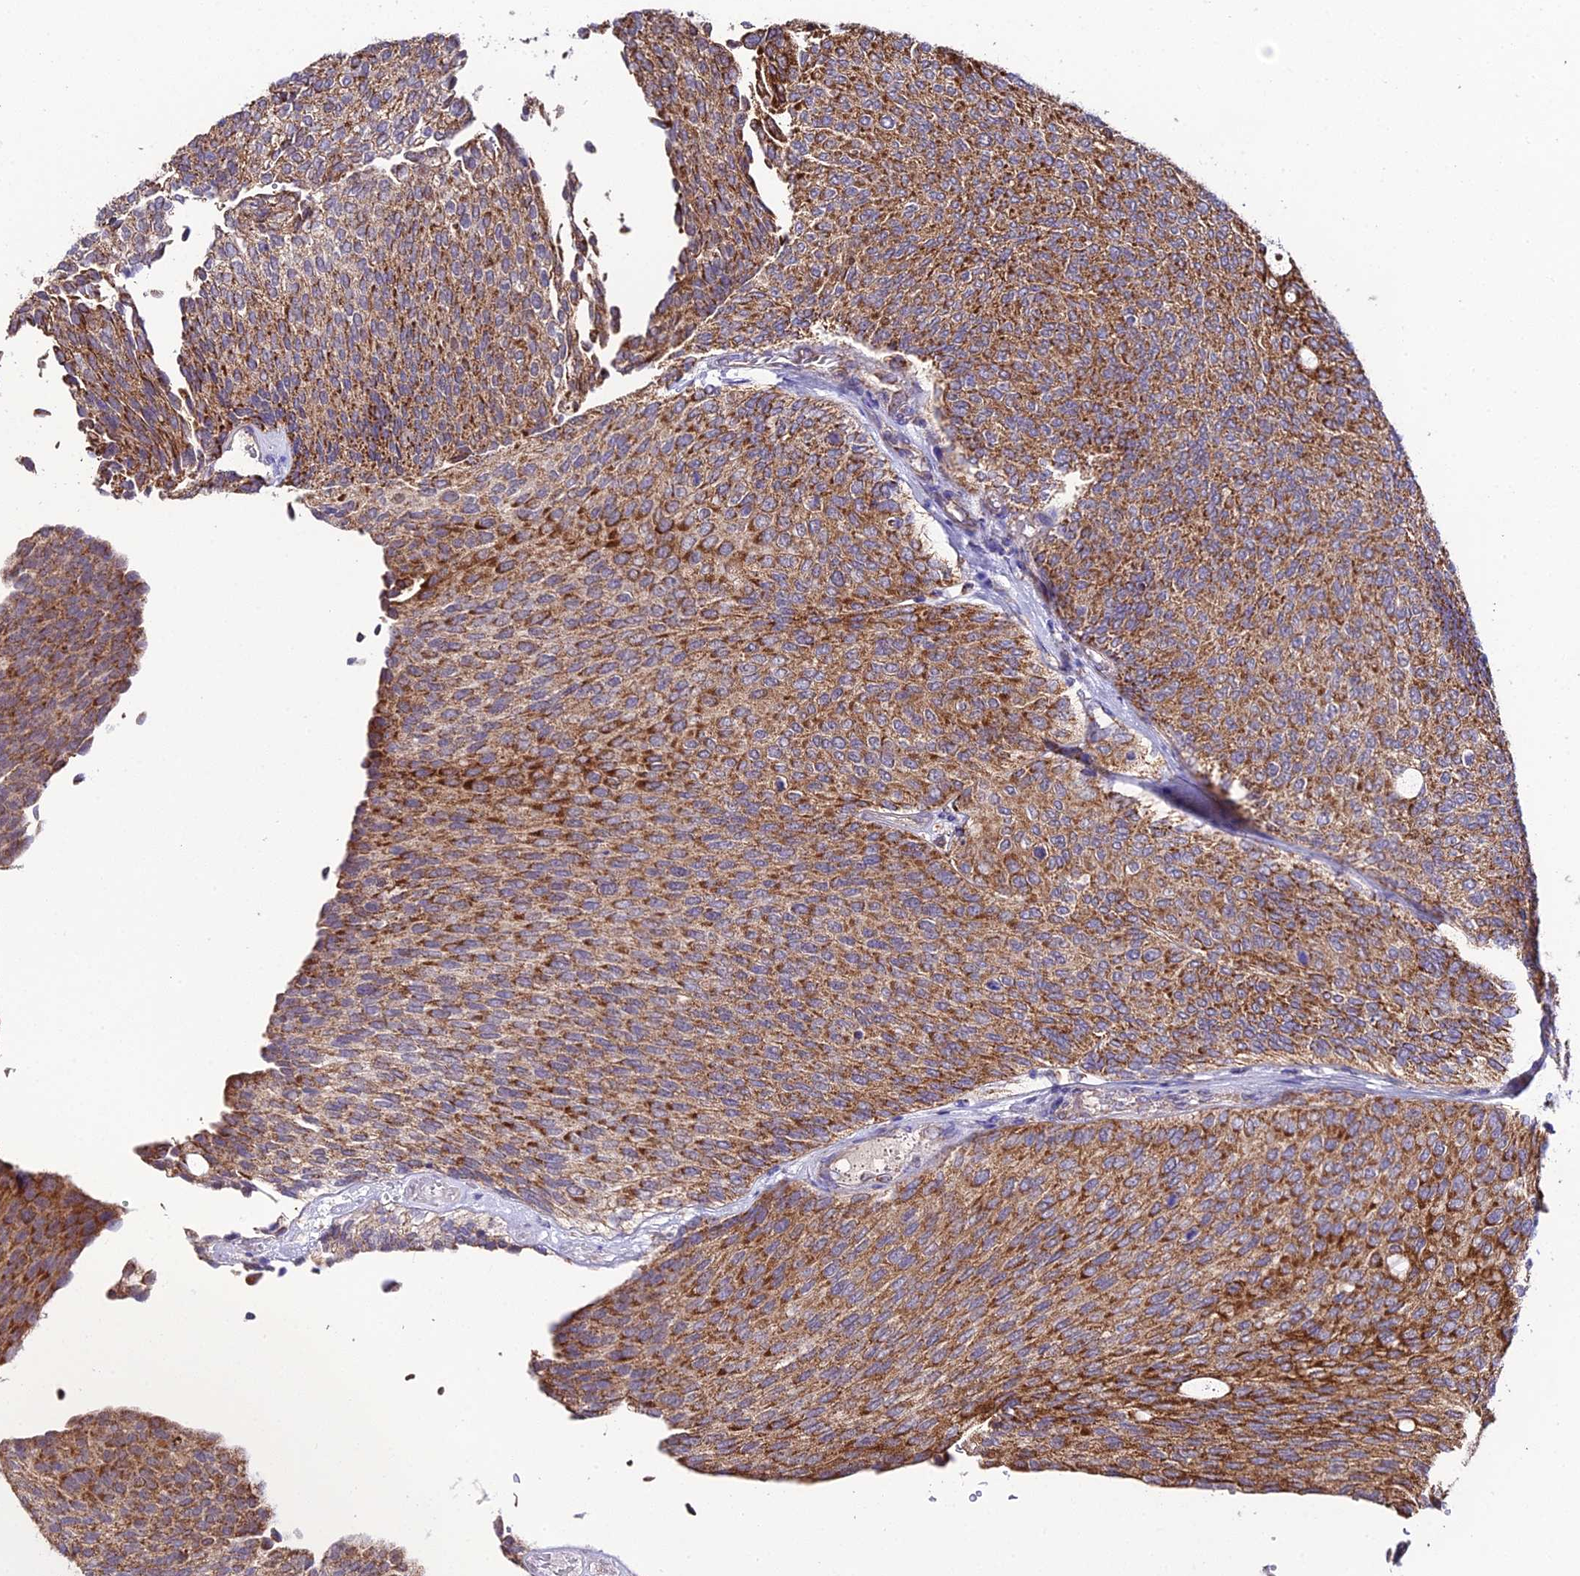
{"staining": {"intensity": "strong", "quantity": ">75%", "location": "cytoplasmic/membranous"}, "tissue": "urothelial cancer", "cell_type": "Tumor cells", "image_type": "cancer", "snomed": [{"axis": "morphology", "description": "Urothelial carcinoma, Low grade"}, {"axis": "topography", "description": "Urinary bladder"}], "caption": "Brown immunohistochemical staining in urothelial cancer shows strong cytoplasmic/membranous staining in approximately >75% of tumor cells. (DAB (3,3'-diaminobenzidine) = brown stain, brightfield microscopy at high magnification).", "gene": "PSMD2", "patient": {"sex": "female", "age": 79}}